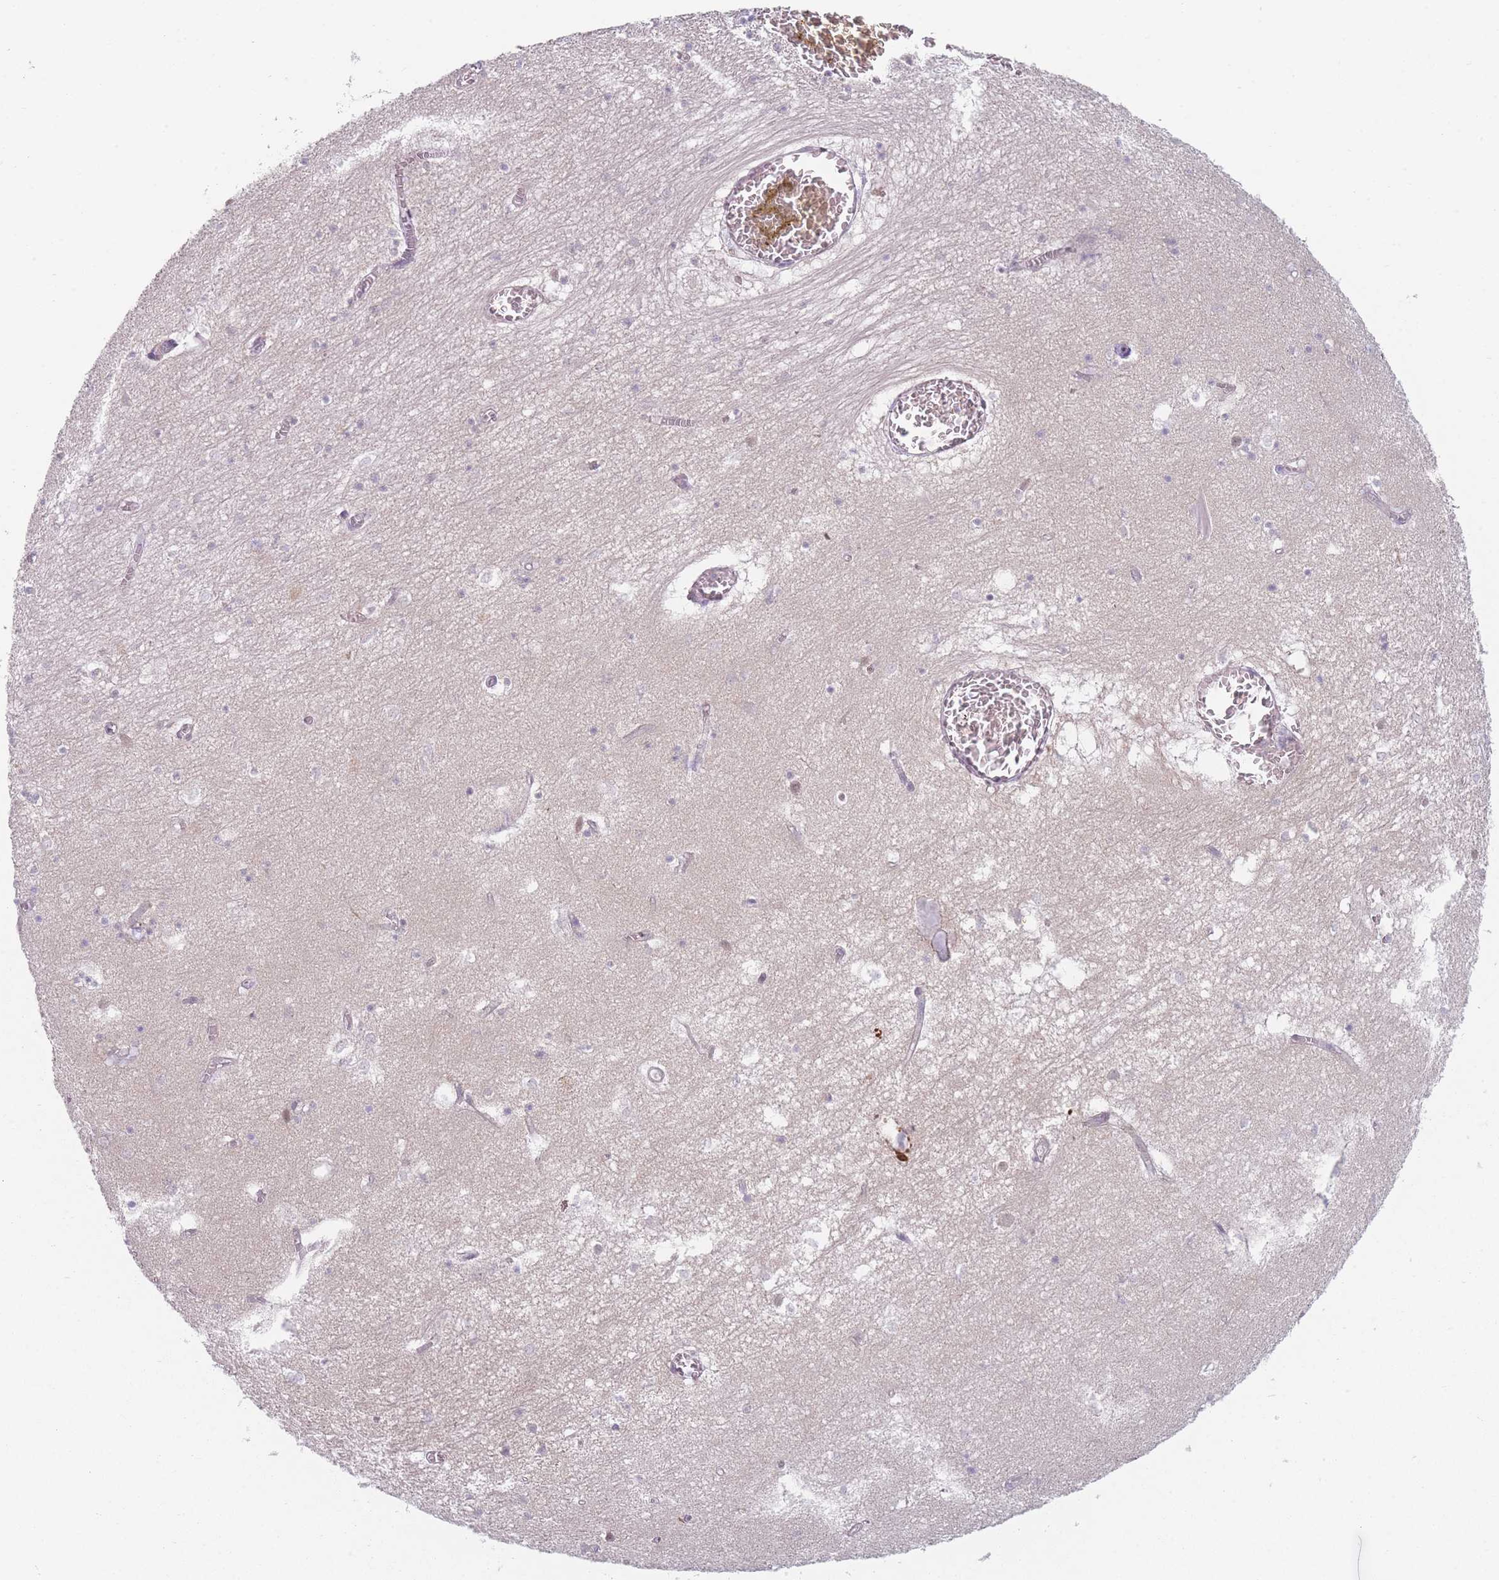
{"staining": {"intensity": "negative", "quantity": "none", "location": "none"}, "tissue": "hippocampus", "cell_type": "Glial cells", "image_type": "normal", "snomed": [{"axis": "morphology", "description": "Normal tissue, NOS"}, {"axis": "topography", "description": "Hippocampus"}], "caption": "DAB (3,3'-diaminobenzidine) immunohistochemical staining of unremarkable hippocampus exhibits no significant positivity in glial cells. (DAB immunohistochemistry visualized using brightfield microscopy, high magnification).", "gene": "ANKRD10", "patient": {"sex": "female", "age": 64}}